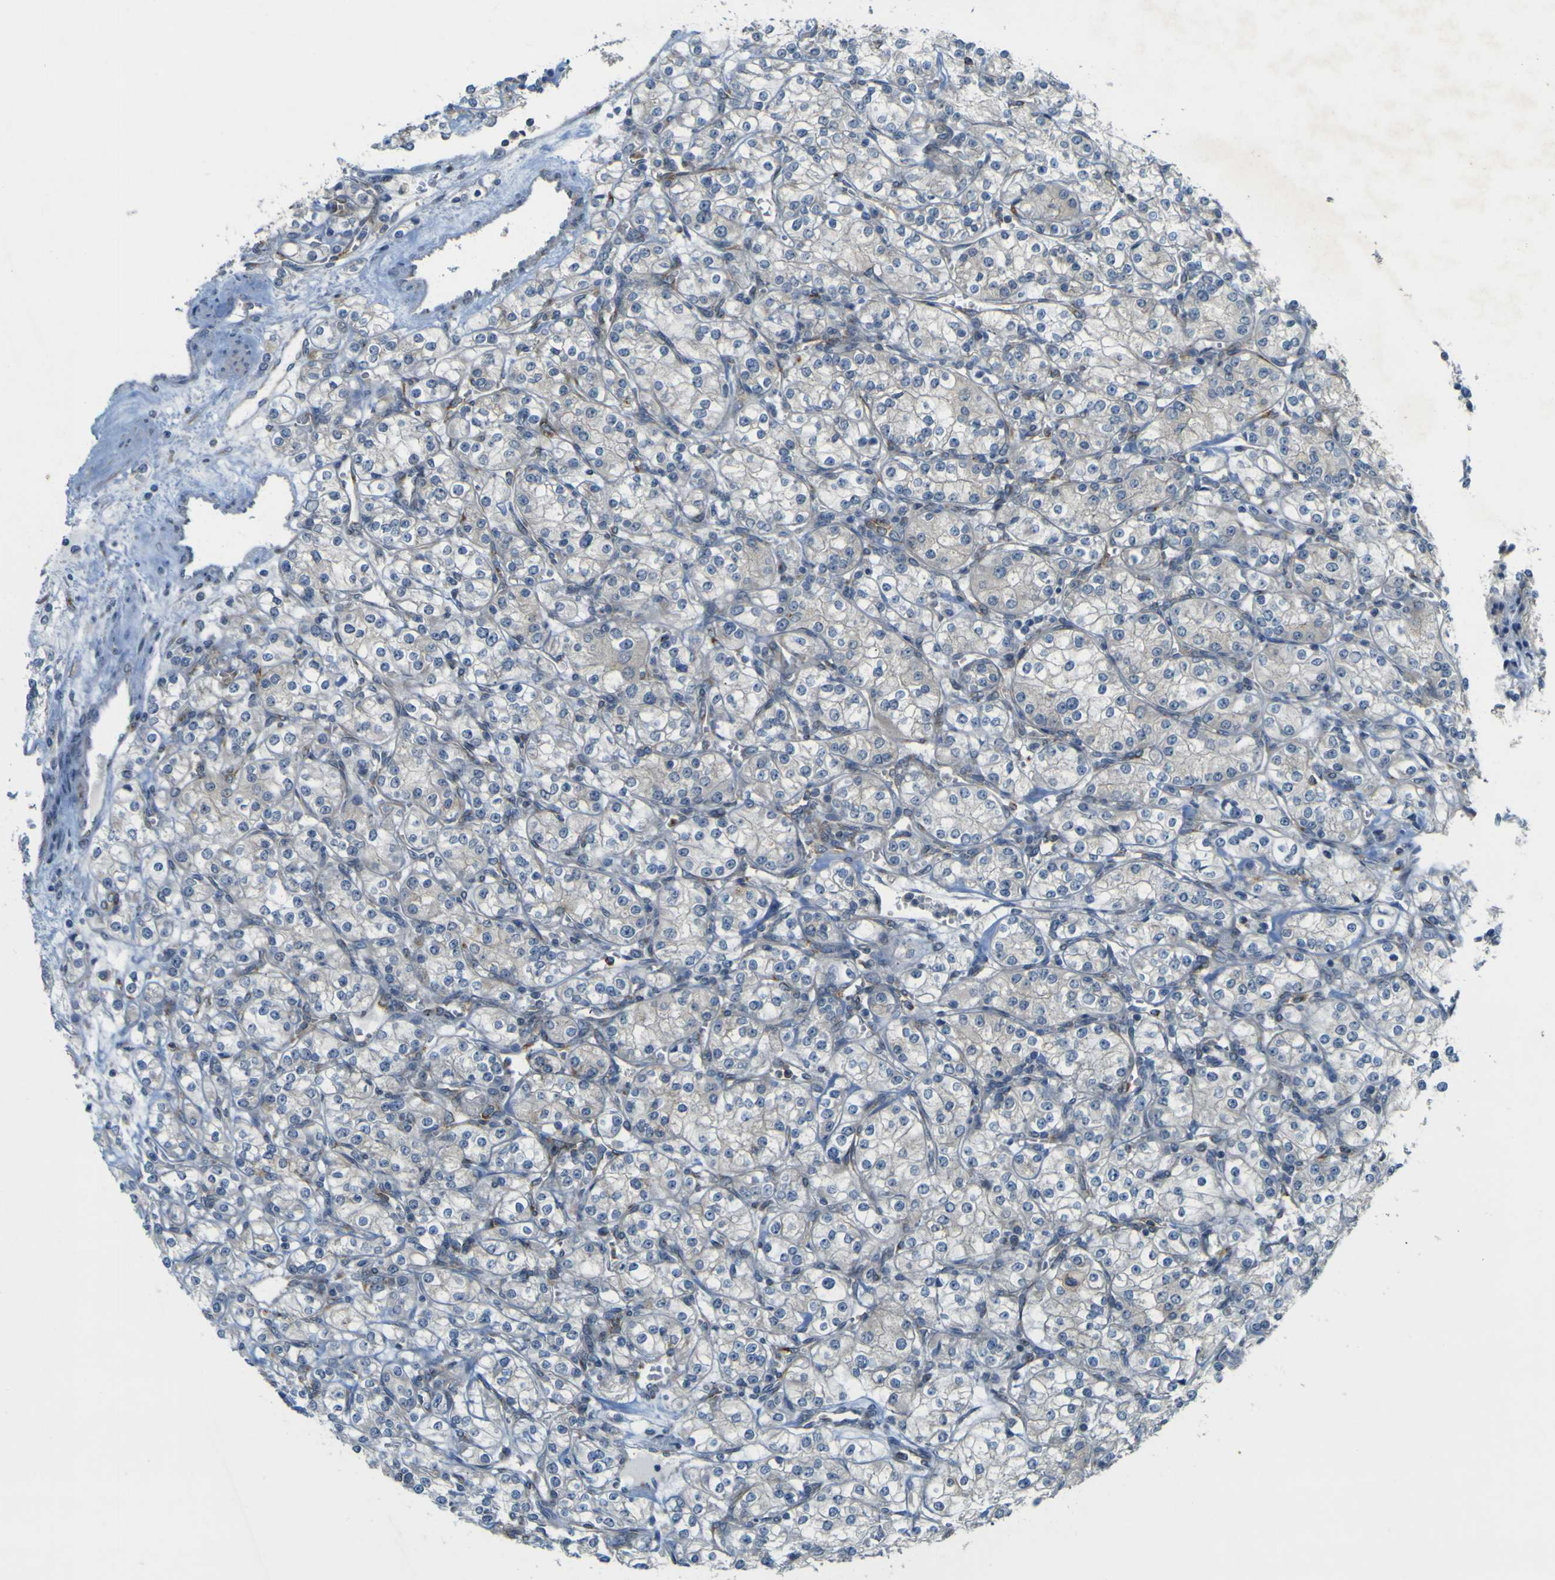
{"staining": {"intensity": "negative", "quantity": "none", "location": "none"}, "tissue": "renal cancer", "cell_type": "Tumor cells", "image_type": "cancer", "snomed": [{"axis": "morphology", "description": "Adenocarcinoma, NOS"}, {"axis": "topography", "description": "Kidney"}], "caption": "This is an immunohistochemistry micrograph of human renal adenocarcinoma. There is no positivity in tumor cells.", "gene": "IGF2R", "patient": {"sex": "male", "age": 77}}